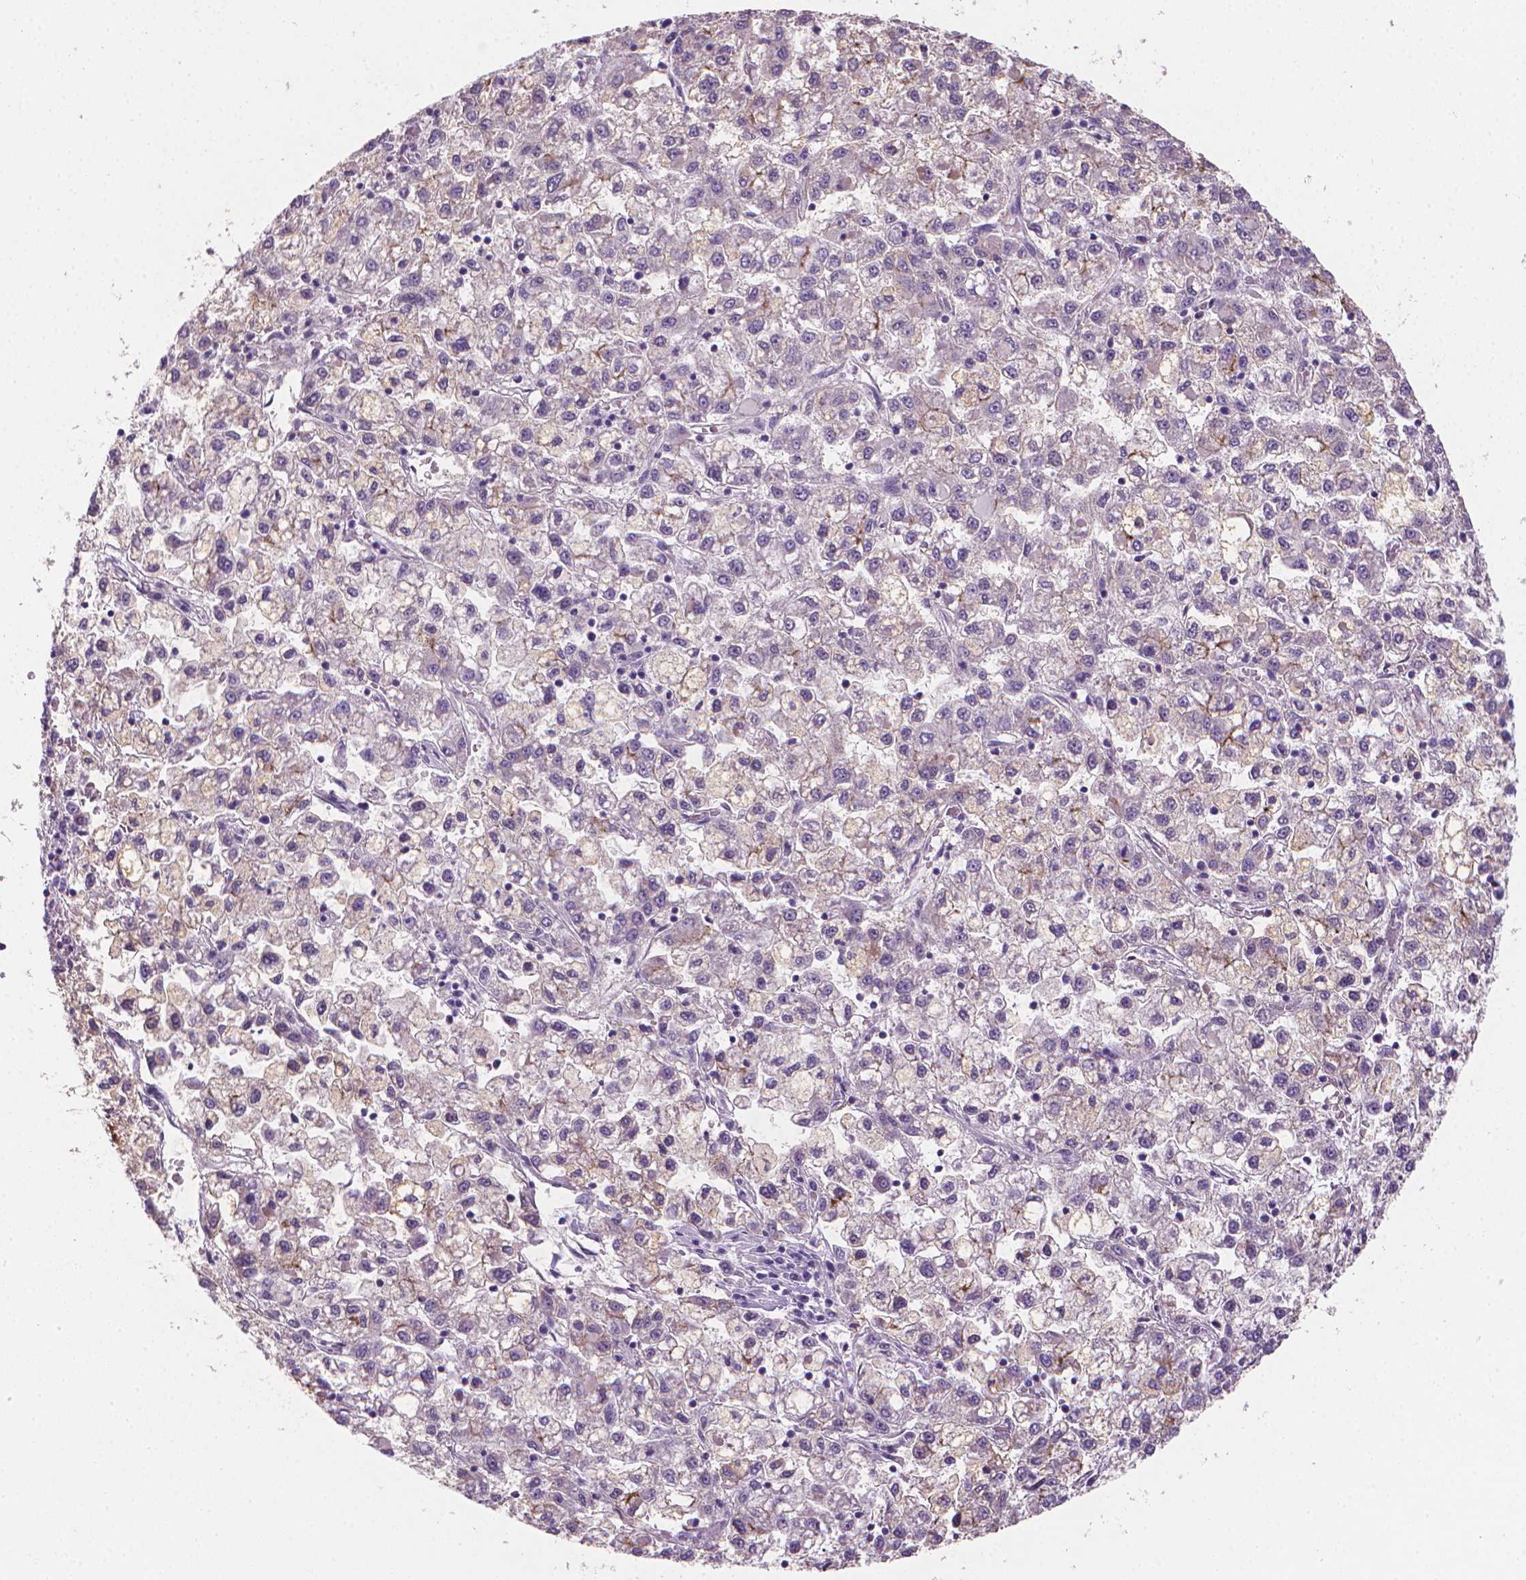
{"staining": {"intensity": "moderate", "quantity": "<25%", "location": "cytoplasmic/membranous"}, "tissue": "liver cancer", "cell_type": "Tumor cells", "image_type": "cancer", "snomed": [{"axis": "morphology", "description": "Carcinoma, Hepatocellular, NOS"}, {"axis": "topography", "description": "Liver"}], "caption": "Brown immunohistochemical staining in liver cancer displays moderate cytoplasmic/membranous expression in about <25% of tumor cells.", "gene": "XPNPEP2", "patient": {"sex": "male", "age": 40}}